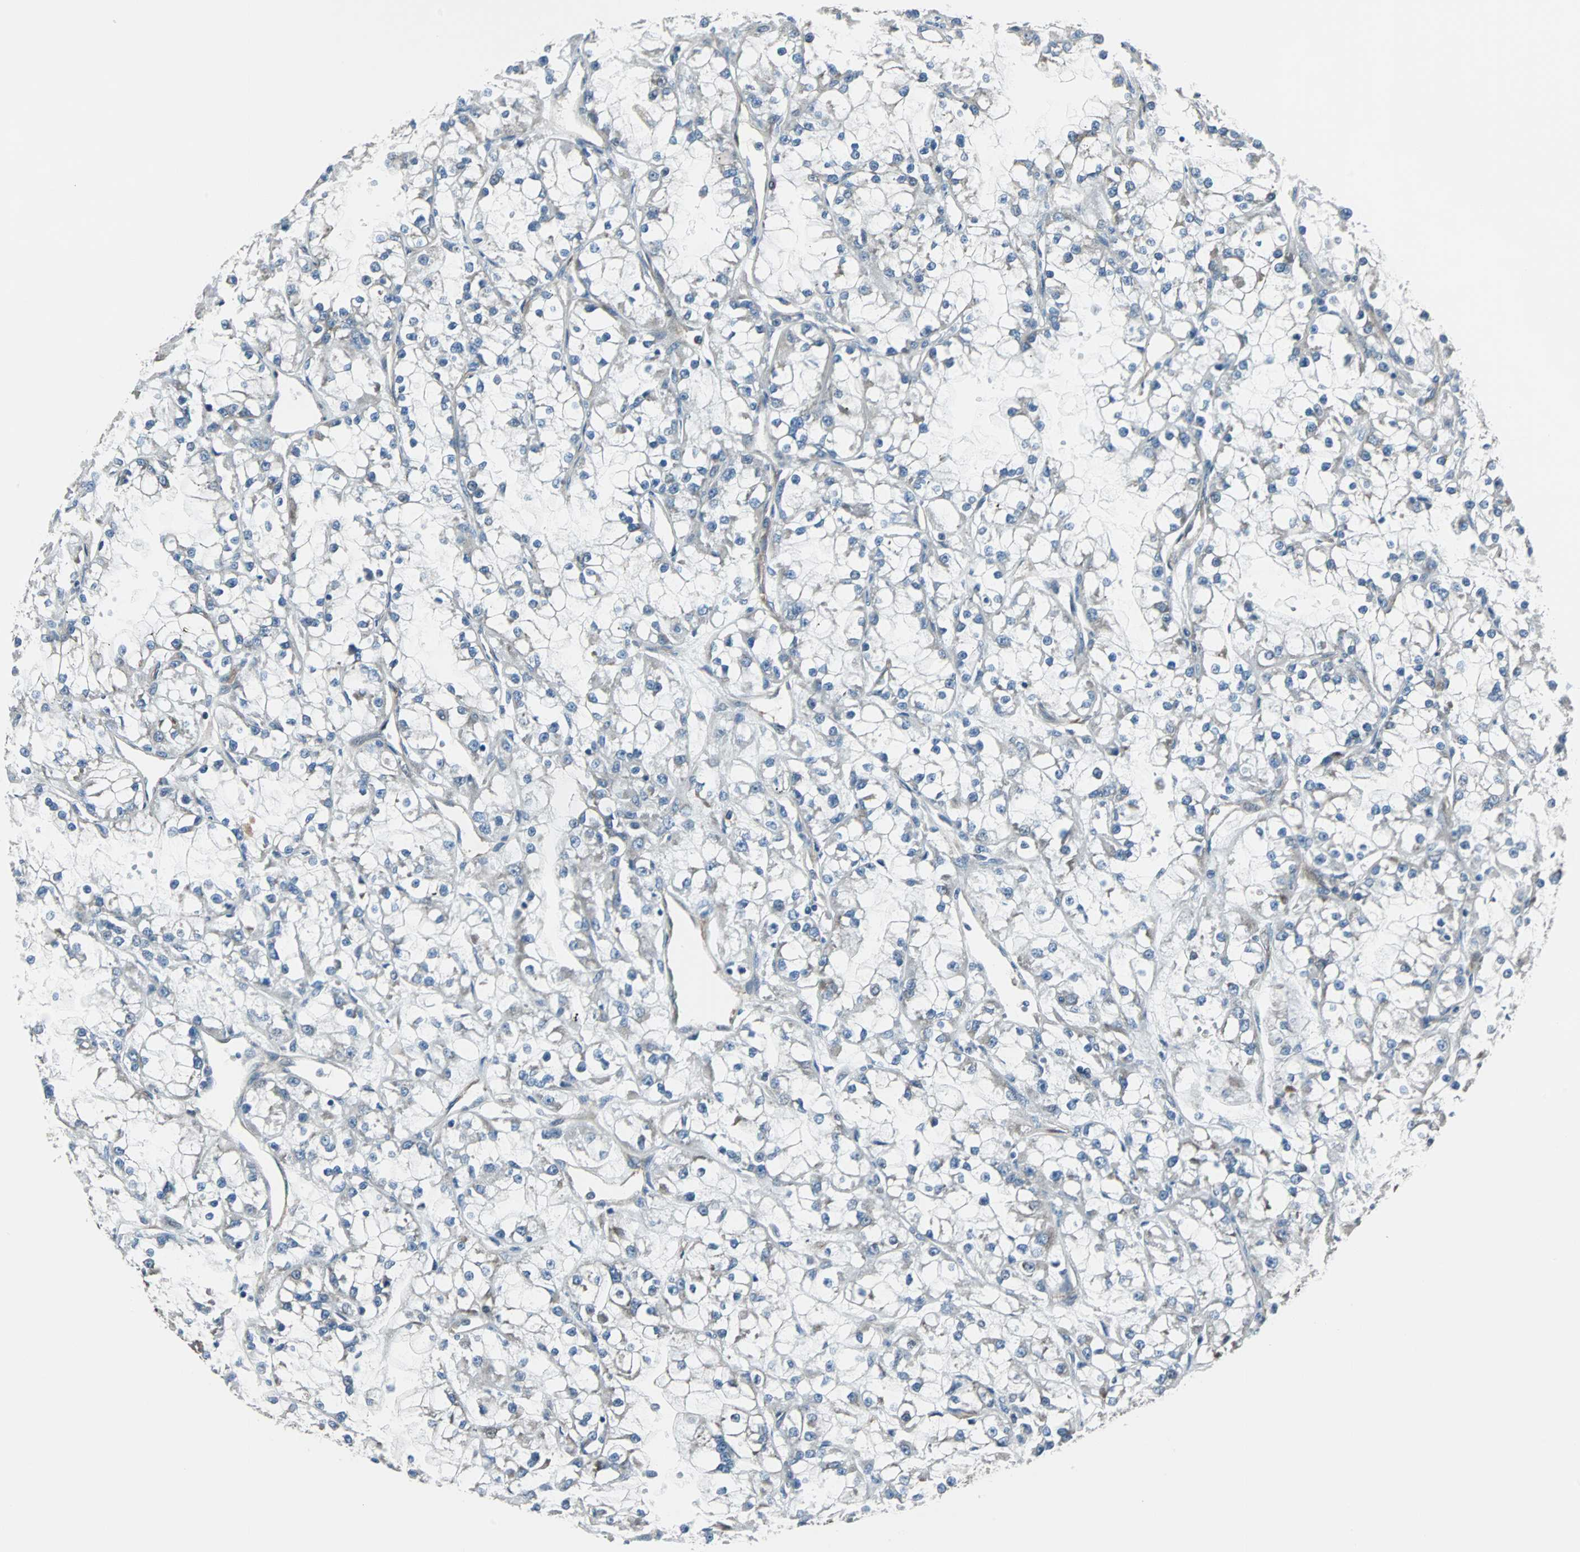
{"staining": {"intensity": "weak", "quantity": "<25%", "location": "cytoplasmic/membranous"}, "tissue": "renal cancer", "cell_type": "Tumor cells", "image_type": "cancer", "snomed": [{"axis": "morphology", "description": "Adenocarcinoma, NOS"}, {"axis": "topography", "description": "Kidney"}], "caption": "IHC of renal cancer (adenocarcinoma) exhibits no staining in tumor cells.", "gene": "CHP1", "patient": {"sex": "female", "age": 52}}